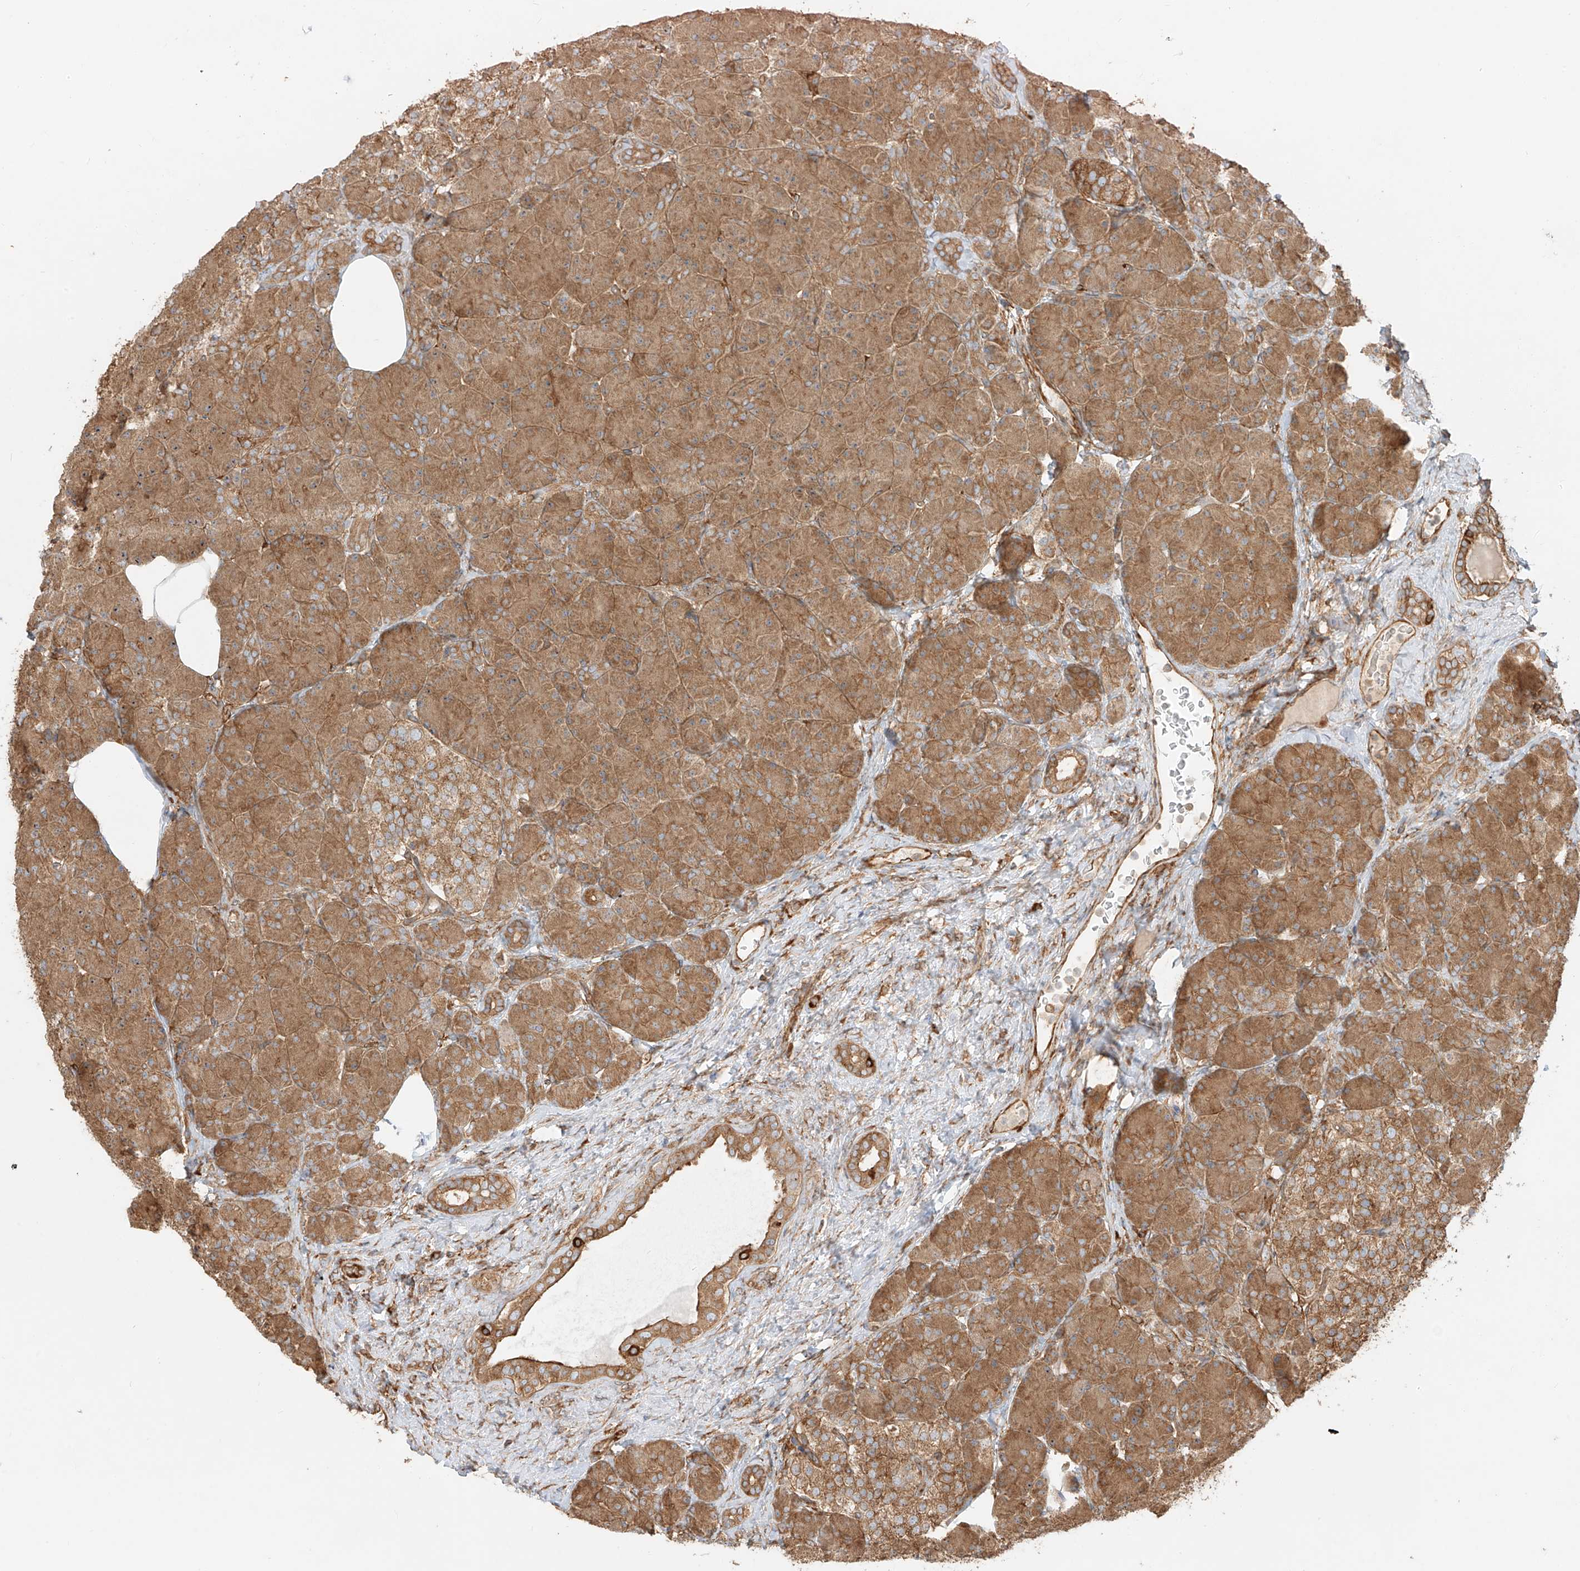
{"staining": {"intensity": "moderate", "quantity": ">75%", "location": "cytoplasmic/membranous"}, "tissue": "pancreas", "cell_type": "Exocrine glandular cells", "image_type": "normal", "snomed": [{"axis": "morphology", "description": "Normal tissue, NOS"}, {"axis": "topography", "description": "Pancreas"}], "caption": "The immunohistochemical stain highlights moderate cytoplasmic/membranous expression in exocrine glandular cells of normal pancreas.", "gene": "SNX9", "patient": {"sex": "female", "age": 43}}